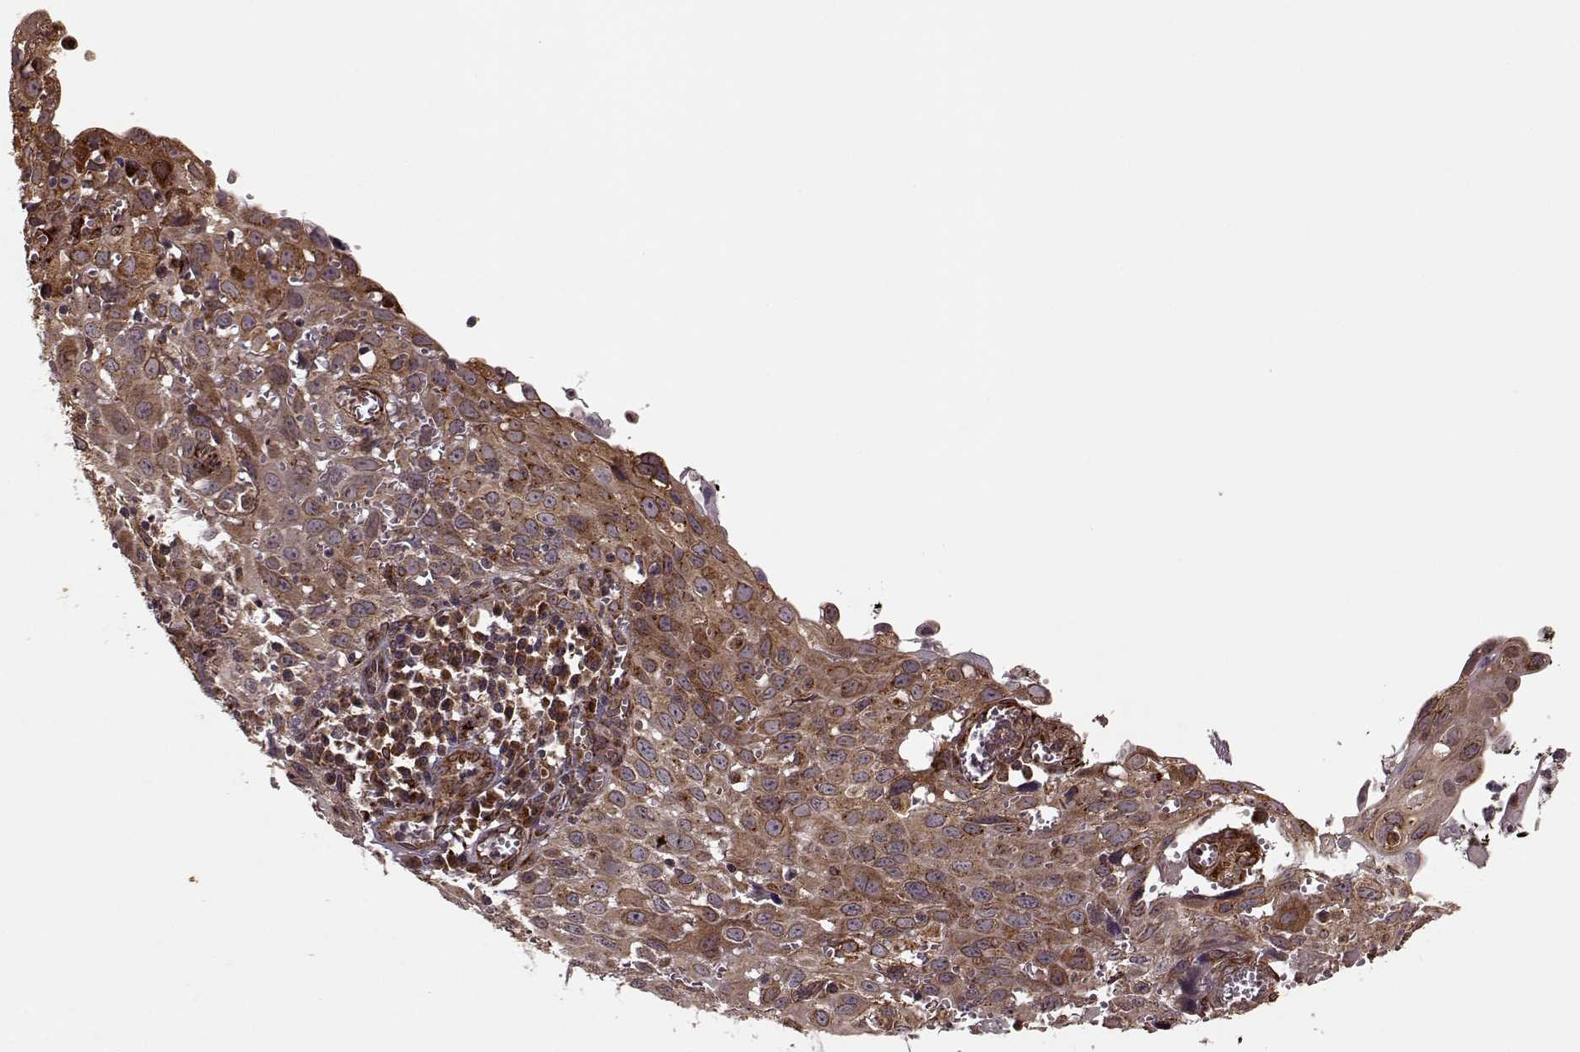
{"staining": {"intensity": "moderate", "quantity": ">75%", "location": "cytoplasmic/membranous"}, "tissue": "cervical cancer", "cell_type": "Tumor cells", "image_type": "cancer", "snomed": [{"axis": "morphology", "description": "Squamous cell carcinoma, NOS"}, {"axis": "topography", "description": "Cervix"}], "caption": "Cervical cancer (squamous cell carcinoma) was stained to show a protein in brown. There is medium levels of moderate cytoplasmic/membranous positivity in approximately >75% of tumor cells.", "gene": "YIPF5", "patient": {"sex": "female", "age": 38}}